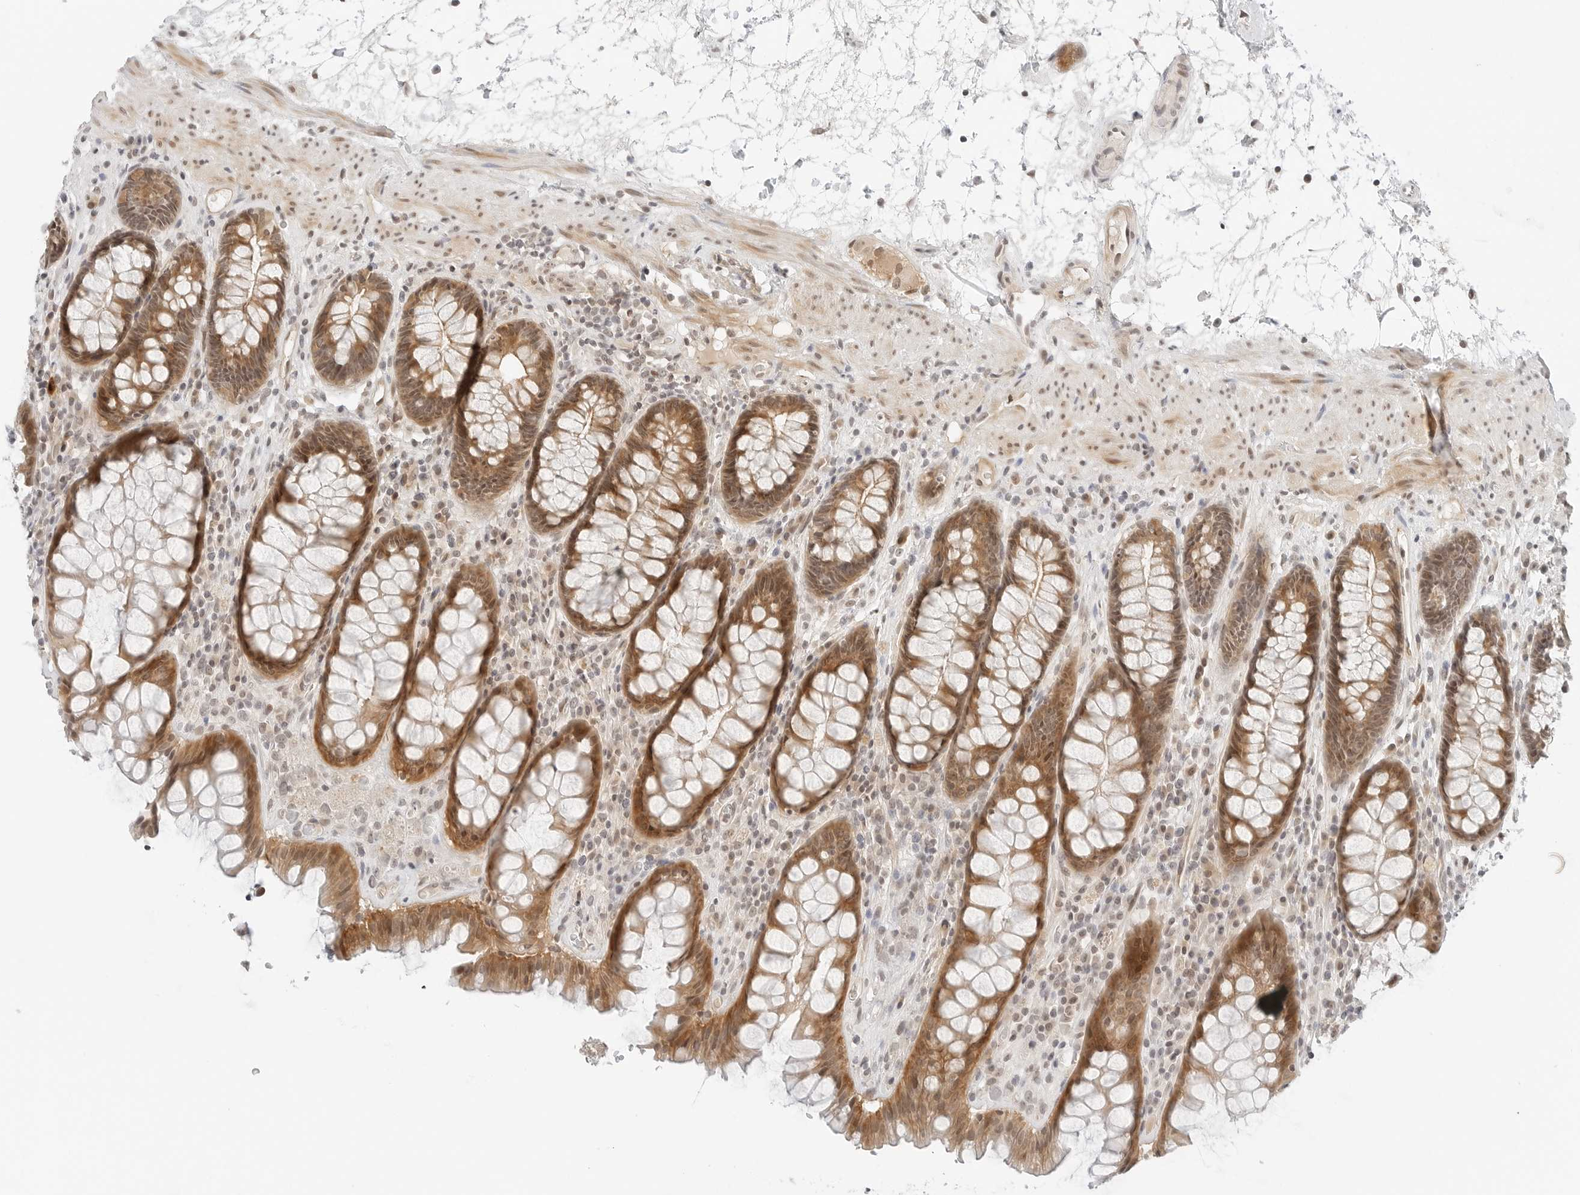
{"staining": {"intensity": "moderate", "quantity": ">75%", "location": "cytoplasmic/membranous"}, "tissue": "rectum", "cell_type": "Glandular cells", "image_type": "normal", "snomed": [{"axis": "morphology", "description": "Normal tissue, NOS"}, {"axis": "topography", "description": "Rectum"}], "caption": "Moderate cytoplasmic/membranous protein positivity is identified in about >75% of glandular cells in rectum.", "gene": "NEO1", "patient": {"sex": "male", "age": 64}}